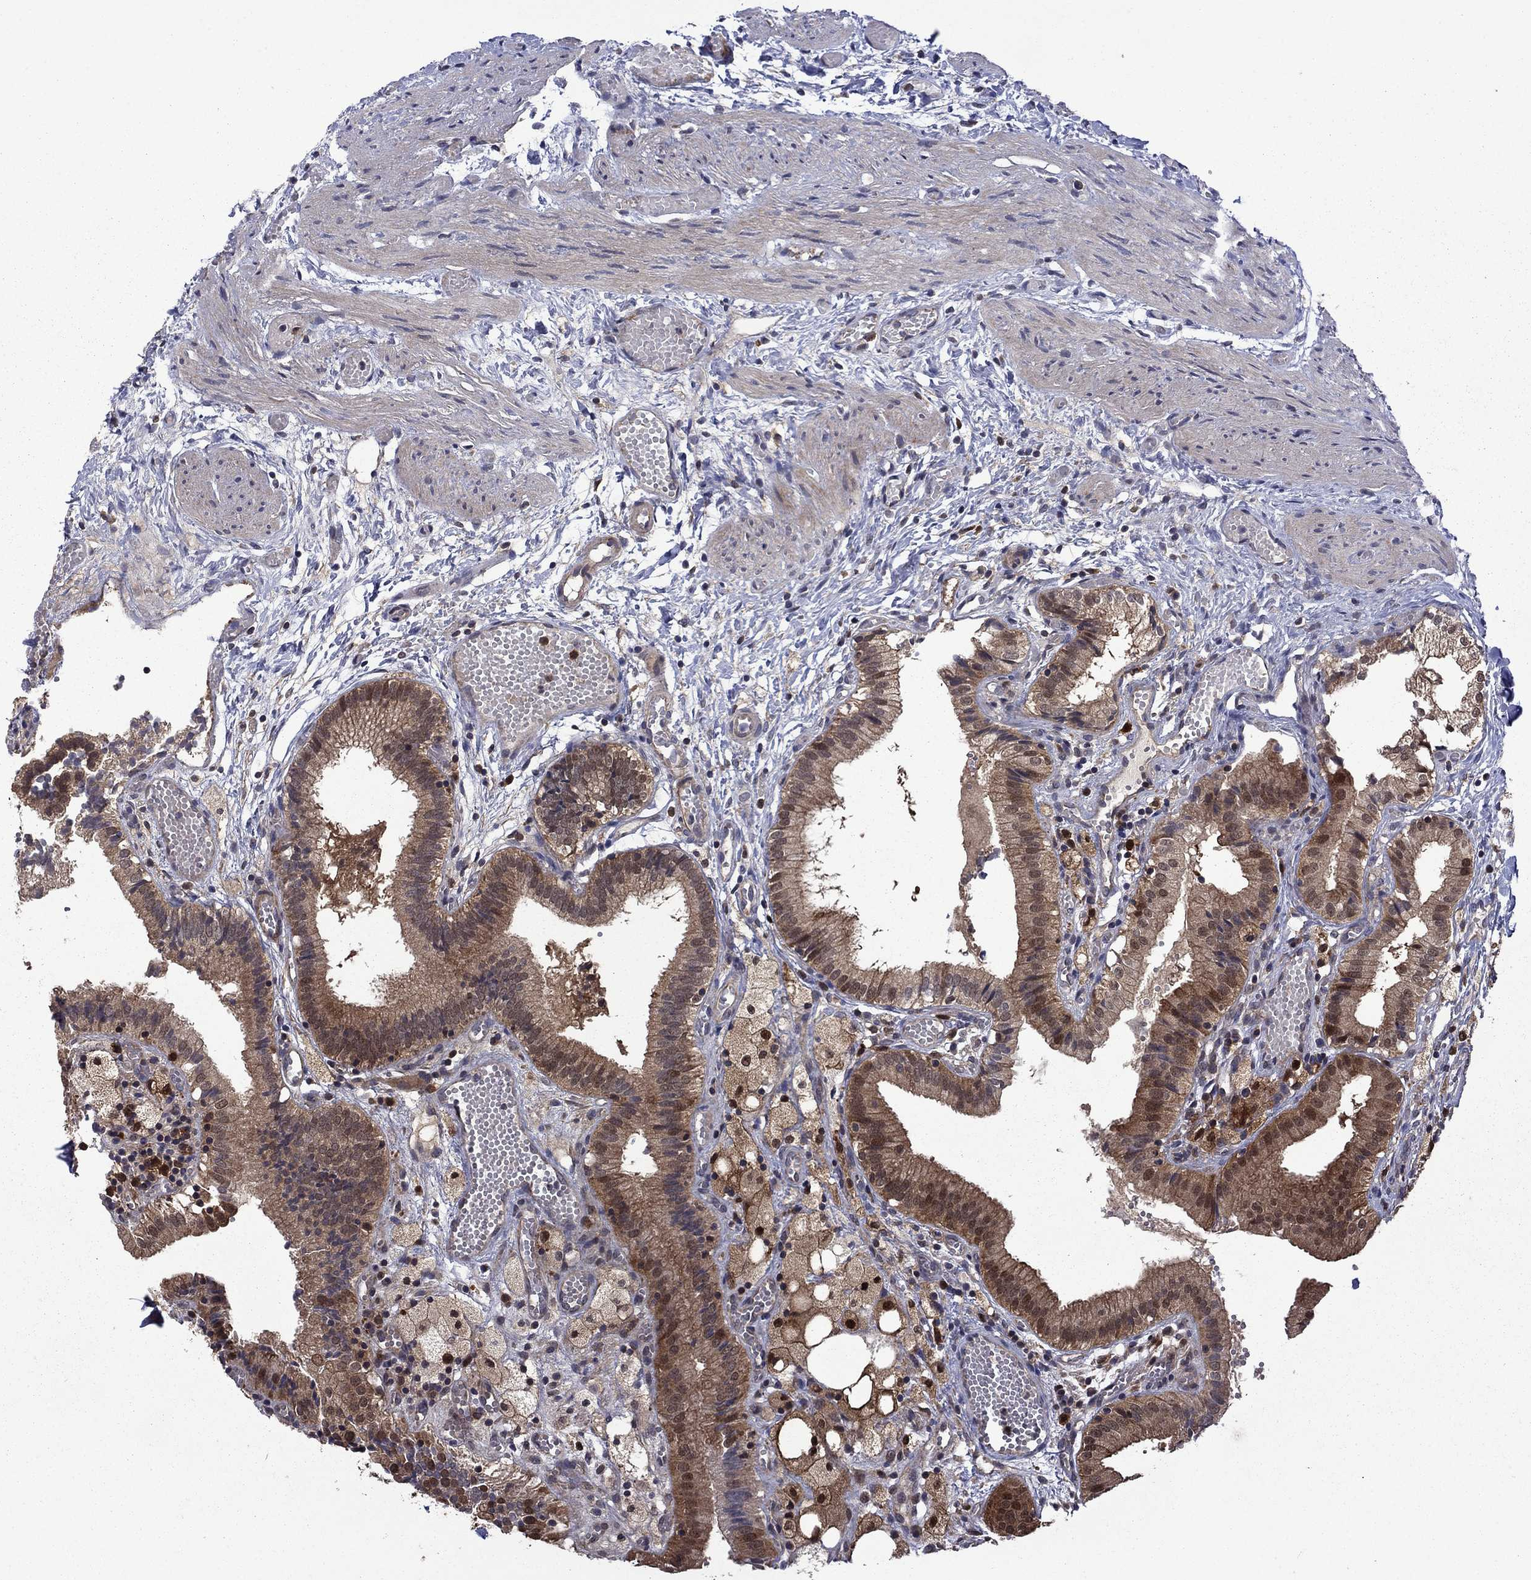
{"staining": {"intensity": "moderate", "quantity": ">75%", "location": "cytoplasmic/membranous"}, "tissue": "gallbladder", "cell_type": "Glandular cells", "image_type": "normal", "snomed": [{"axis": "morphology", "description": "Normal tissue, NOS"}, {"axis": "topography", "description": "Gallbladder"}], "caption": "Immunohistochemical staining of unremarkable human gallbladder shows medium levels of moderate cytoplasmic/membranous staining in about >75% of glandular cells.", "gene": "TPMT", "patient": {"sex": "female", "age": 24}}